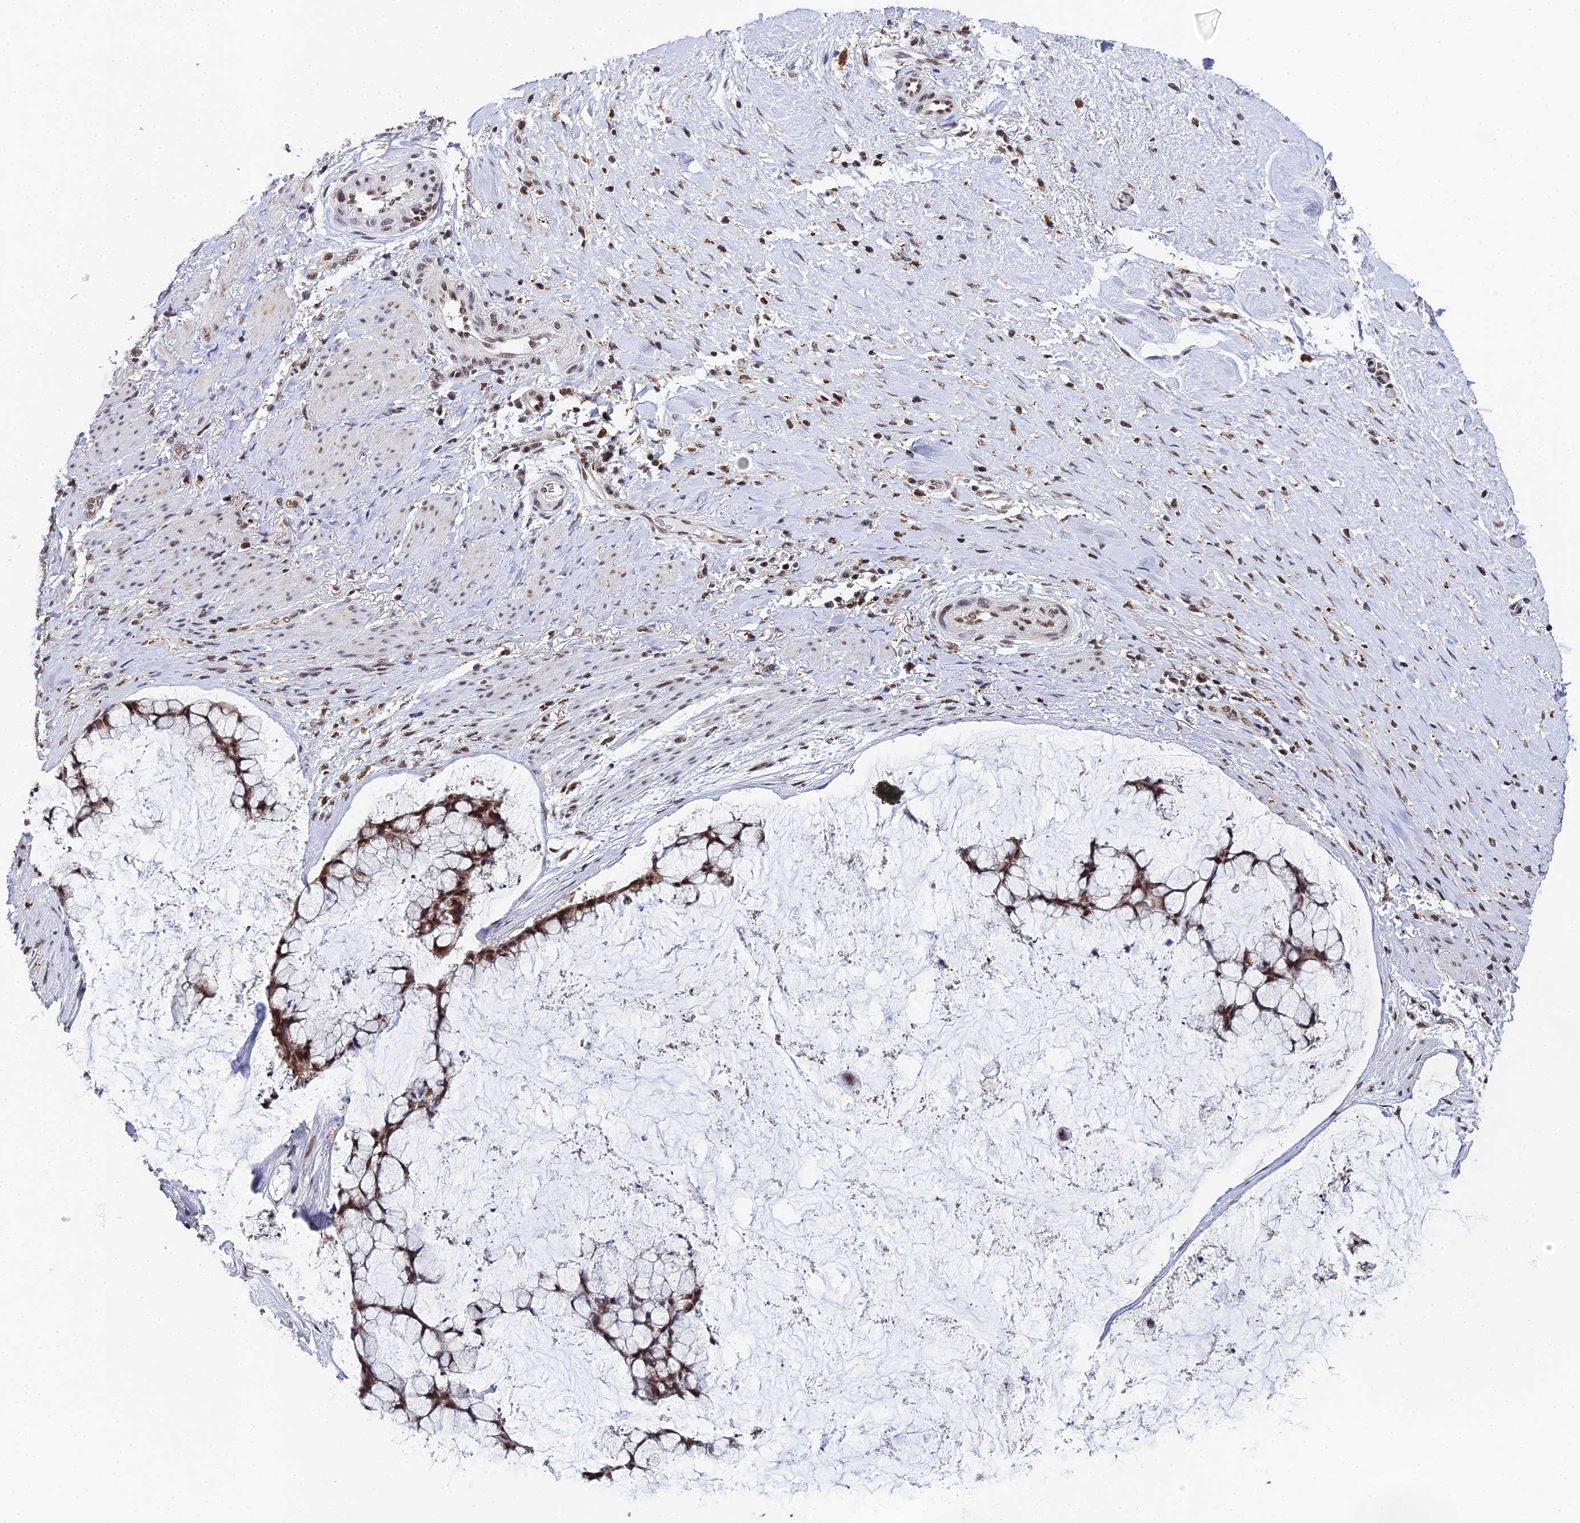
{"staining": {"intensity": "strong", "quantity": ">75%", "location": "cytoplasmic/membranous,nuclear"}, "tissue": "ovarian cancer", "cell_type": "Tumor cells", "image_type": "cancer", "snomed": [{"axis": "morphology", "description": "Cystadenocarcinoma, mucinous, NOS"}, {"axis": "topography", "description": "Ovary"}], "caption": "Strong cytoplasmic/membranous and nuclear expression is present in approximately >75% of tumor cells in ovarian cancer. Immunohistochemistry (ihc) stains the protein in brown and the nuclei are stained blue.", "gene": "MAGOHB", "patient": {"sex": "female", "age": 42}}